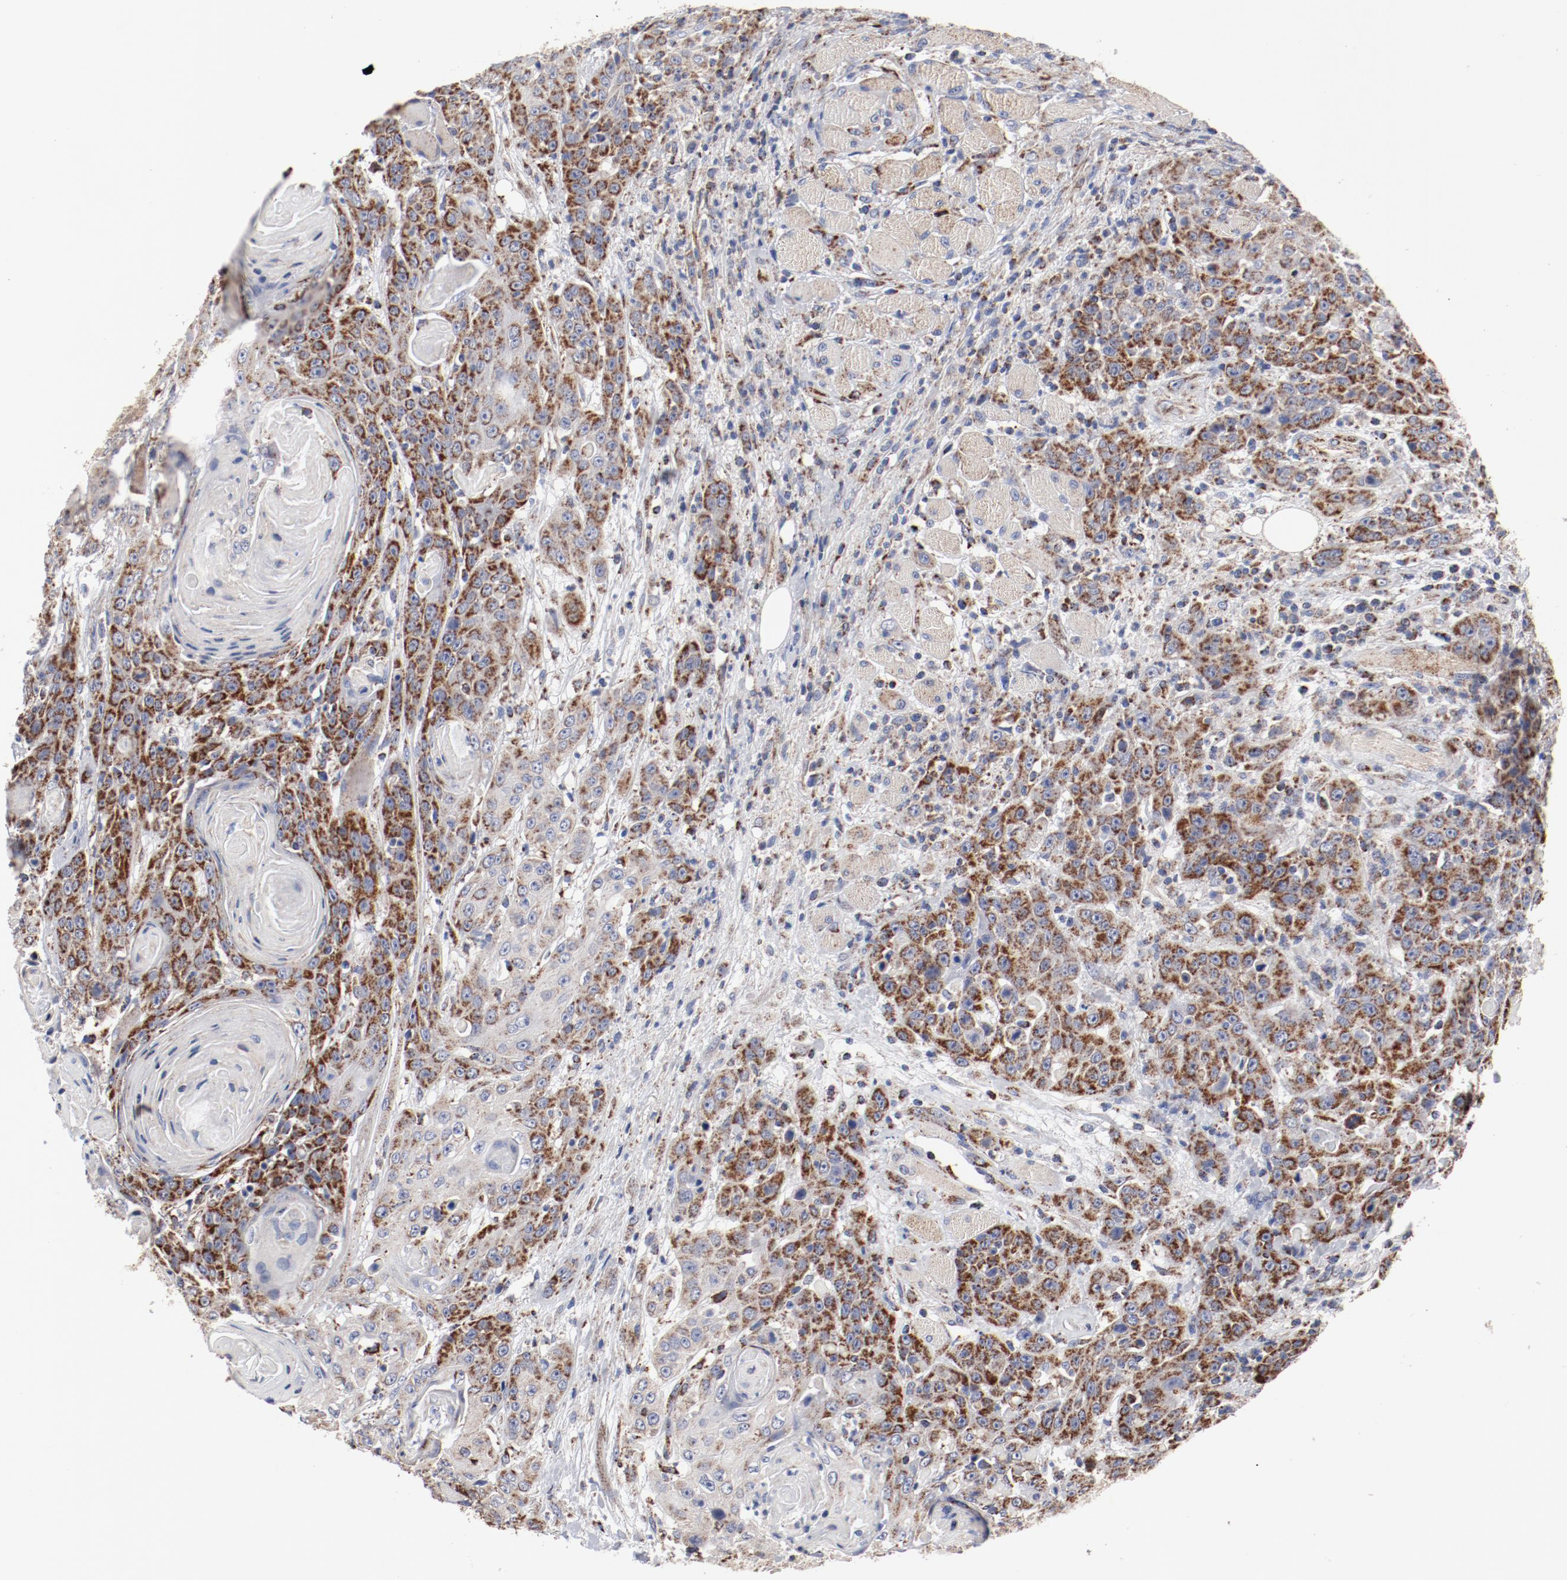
{"staining": {"intensity": "strong", "quantity": ">75%", "location": "cytoplasmic/membranous"}, "tissue": "head and neck cancer", "cell_type": "Tumor cells", "image_type": "cancer", "snomed": [{"axis": "morphology", "description": "Squamous cell carcinoma, NOS"}, {"axis": "topography", "description": "Head-Neck"}], "caption": "Tumor cells exhibit high levels of strong cytoplasmic/membranous positivity in approximately >75% of cells in squamous cell carcinoma (head and neck). Using DAB (brown) and hematoxylin (blue) stains, captured at high magnification using brightfield microscopy.", "gene": "NDUFV2", "patient": {"sex": "female", "age": 84}}